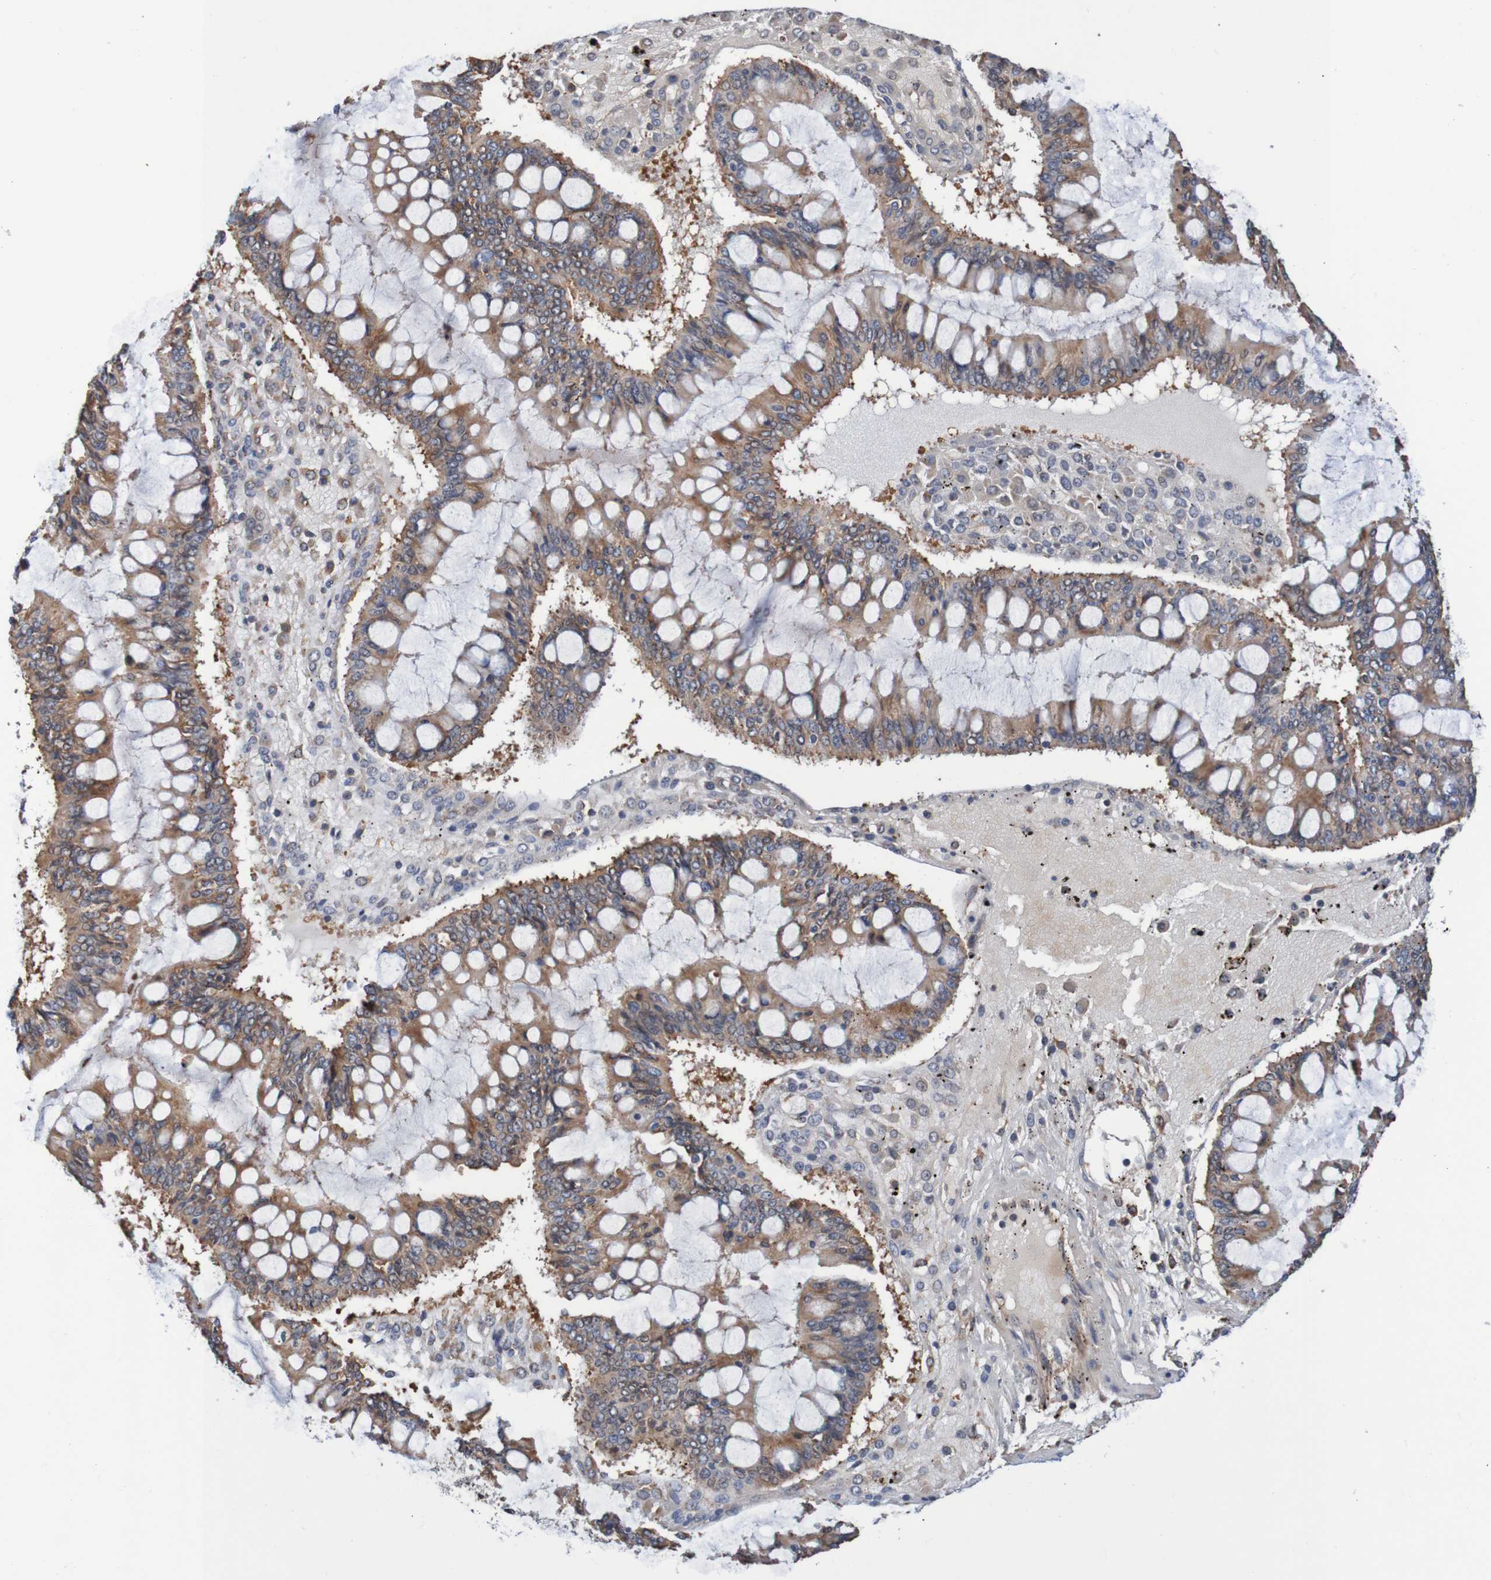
{"staining": {"intensity": "moderate", "quantity": ">75%", "location": "cytoplasmic/membranous"}, "tissue": "ovarian cancer", "cell_type": "Tumor cells", "image_type": "cancer", "snomed": [{"axis": "morphology", "description": "Cystadenocarcinoma, mucinous, NOS"}, {"axis": "topography", "description": "Ovary"}], "caption": "Ovarian cancer stained for a protein displays moderate cytoplasmic/membranous positivity in tumor cells.", "gene": "AXIN1", "patient": {"sex": "female", "age": 73}}